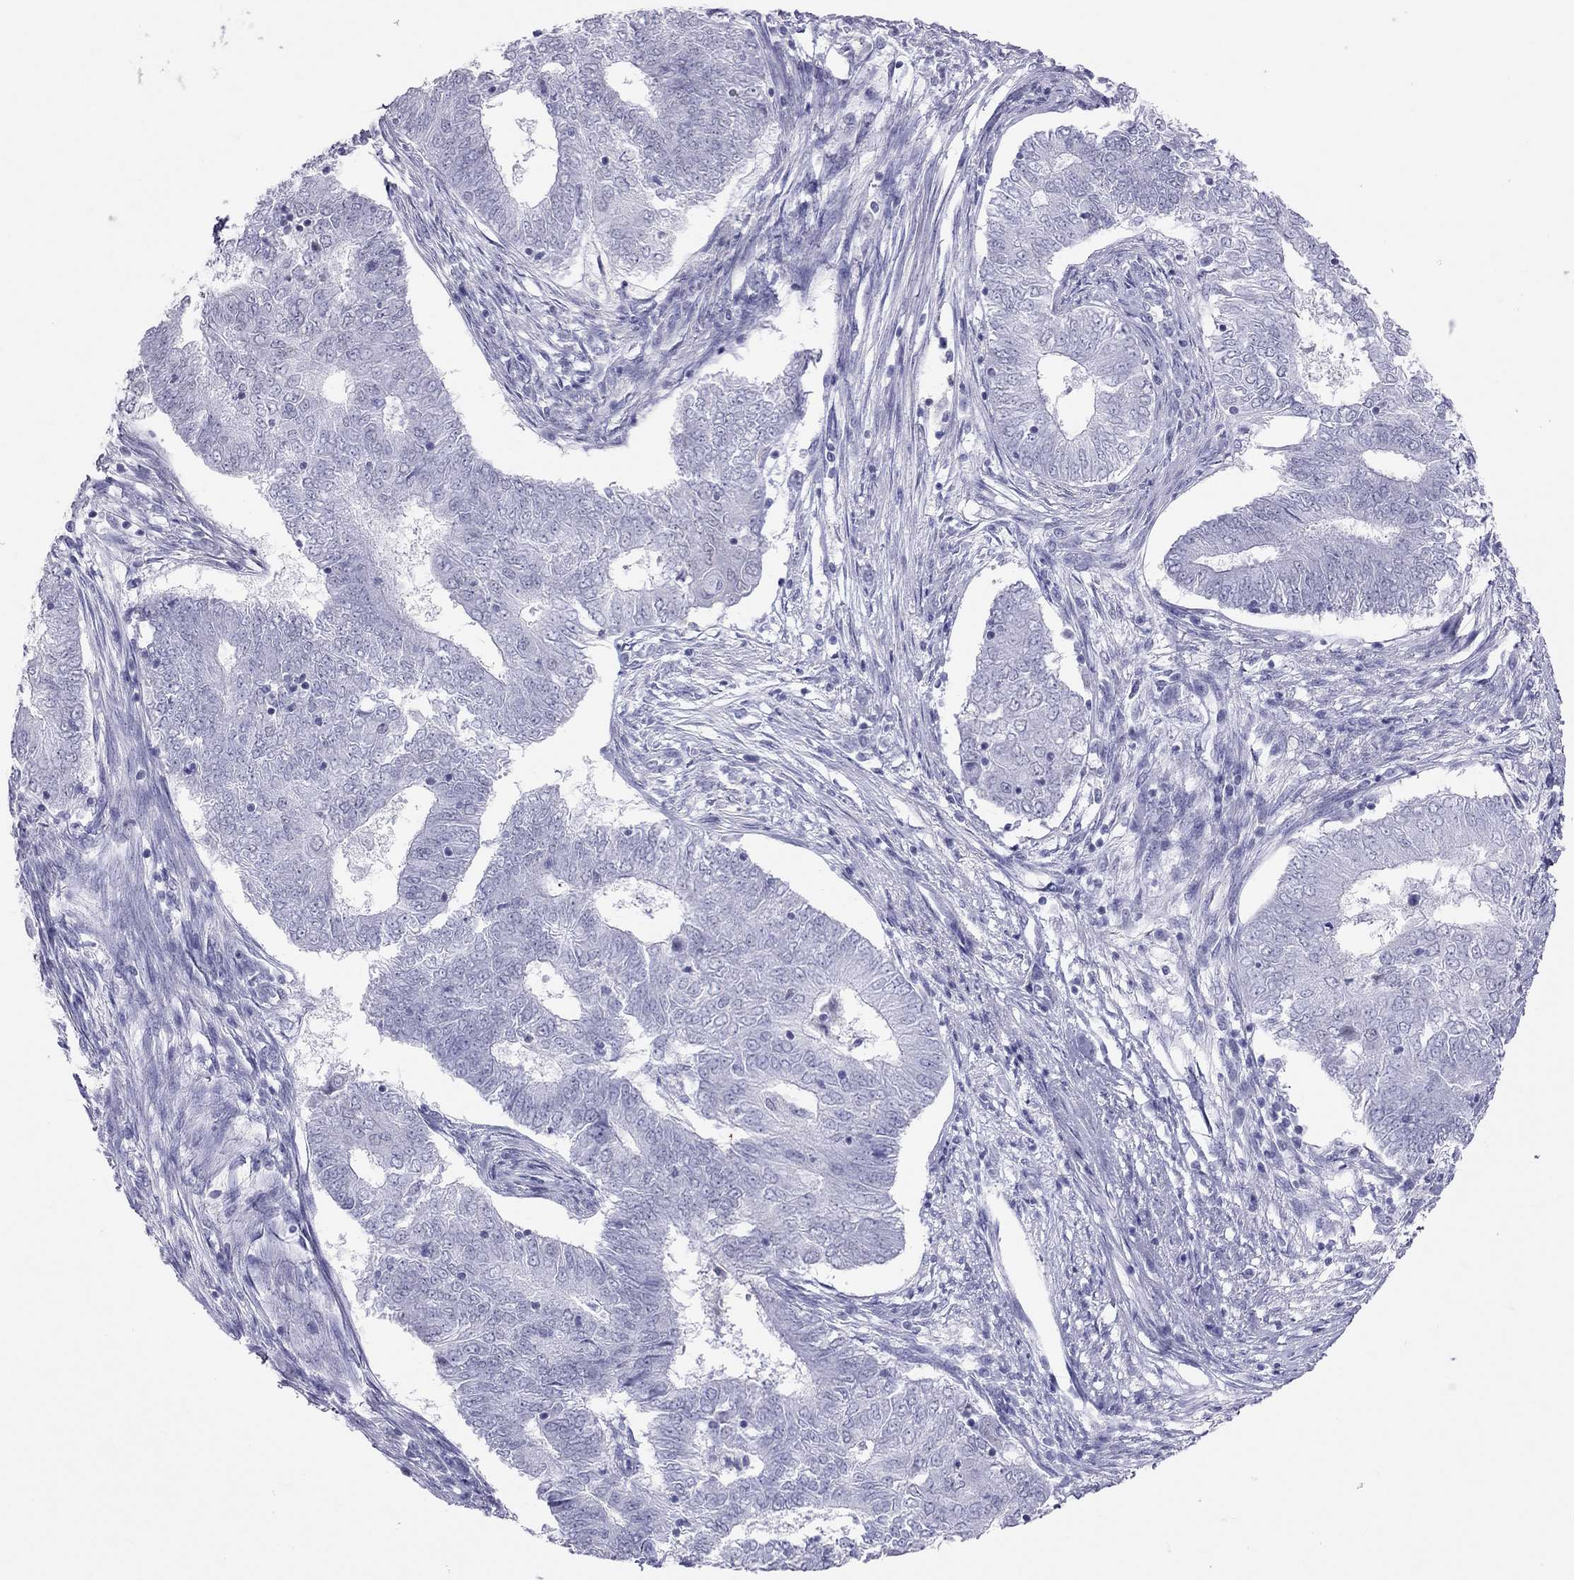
{"staining": {"intensity": "negative", "quantity": "none", "location": "none"}, "tissue": "endometrial cancer", "cell_type": "Tumor cells", "image_type": "cancer", "snomed": [{"axis": "morphology", "description": "Adenocarcinoma, NOS"}, {"axis": "topography", "description": "Endometrium"}], "caption": "An immunohistochemistry (IHC) histopathology image of endometrial adenocarcinoma is shown. There is no staining in tumor cells of endometrial adenocarcinoma. The staining was performed using DAB (3,3'-diaminobenzidine) to visualize the protein expression in brown, while the nuclei were stained in blue with hematoxylin (Magnification: 20x).", "gene": "JHY", "patient": {"sex": "female", "age": 62}}